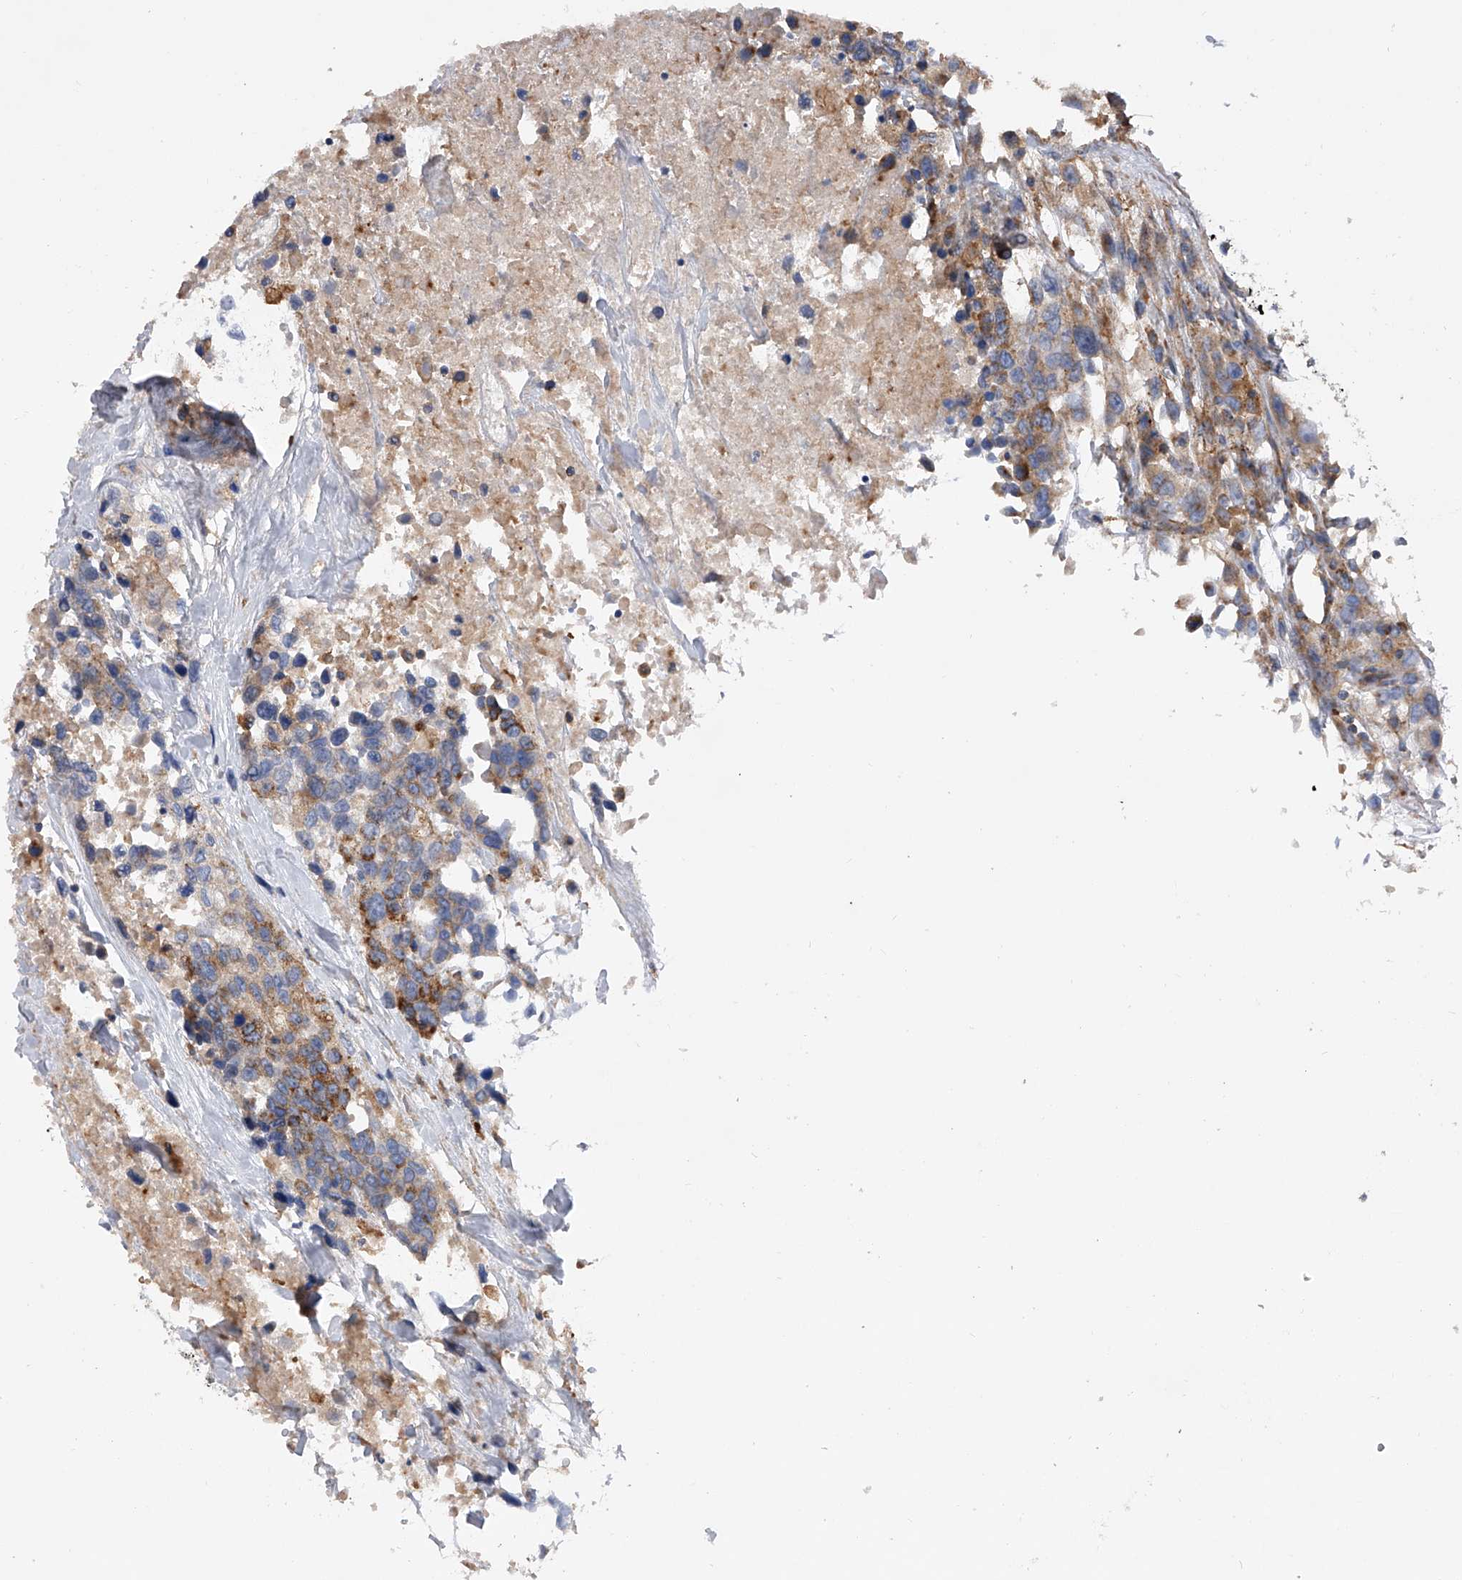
{"staining": {"intensity": "moderate", "quantity": ">75%", "location": "cytoplasmic/membranous"}, "tissue": "urothelial cancer", "cell_type": "Tumor cells", "image_type": "cancer", "snomed": [{"axis": "morphology", "description": "Urothelial carcinoma, High grade"}, {"axis": "topography", "description": "Urinary bladder"}], "caption": "Protein expression analysis of urothelial cancer exhibits moderate cytoplasmic/membranous expression in about >75% of tumor cells.", "gene": "PDSS2", "patient": {"sex": "female", "age": 80}}